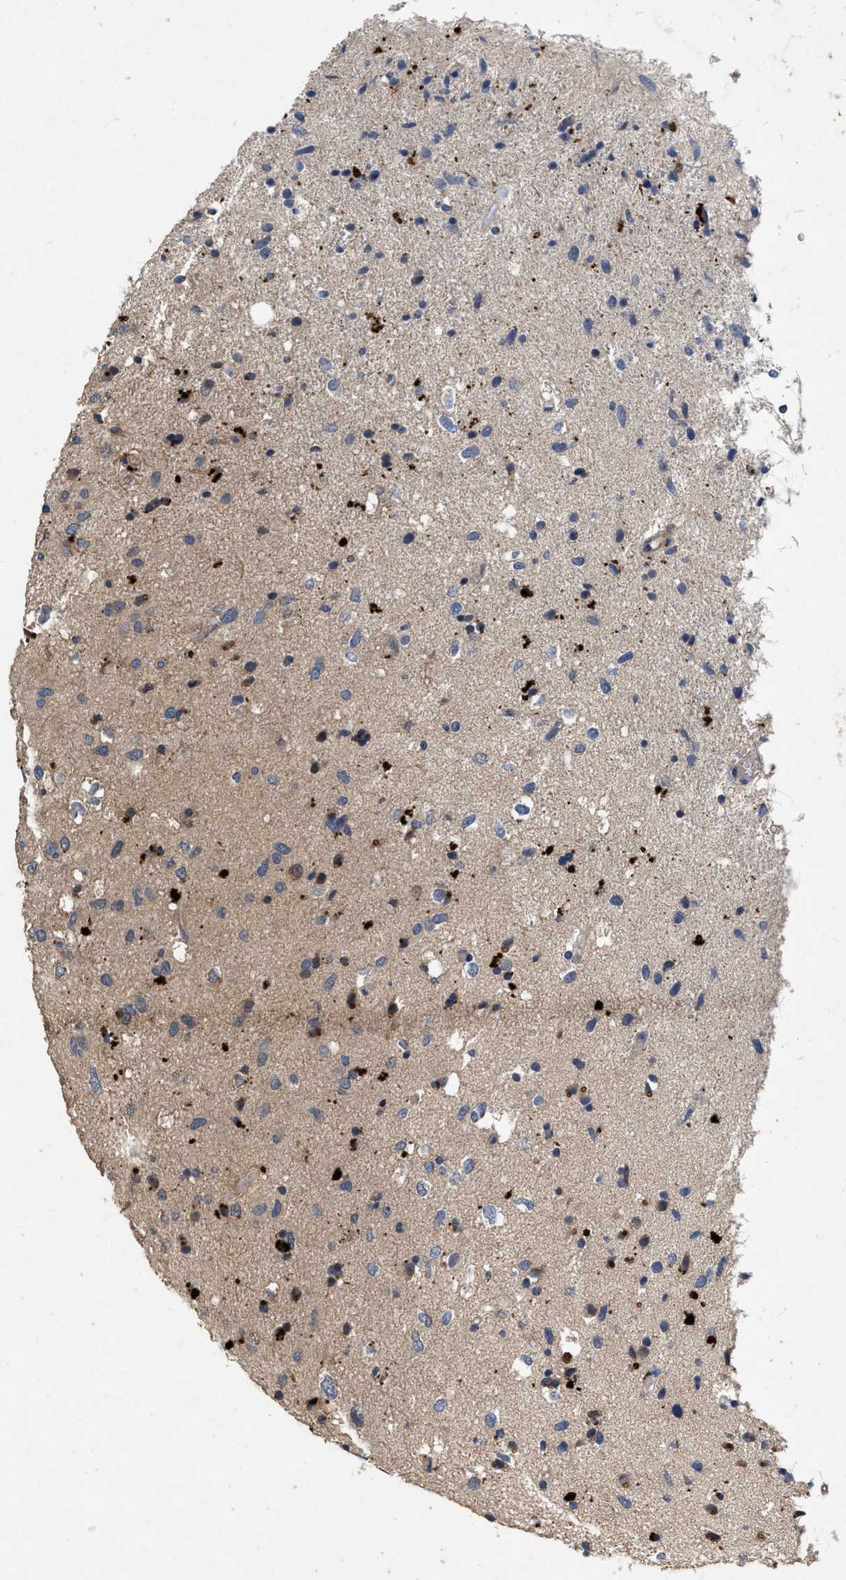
{"staining": {"intensity": "moderate", "quantity": ">75%", "location": "cytoplasmic/membranous"}, "tissue": "glioma", "cell_type": "Tumor cells", "image_type": "cancer", "snomed": [{"axis": "morphology", "description": "Glioma, malignant, Low grade"}, {"axis": "topography", "description": "Brain"}], "caption": "Protein expression analysis of human glioma reveals moderate cytoplasmic/membranous expression in approximately >75% of tumor cells.", "gene": "LPAR2", "patient": {"sex": "male", "age": 77}}